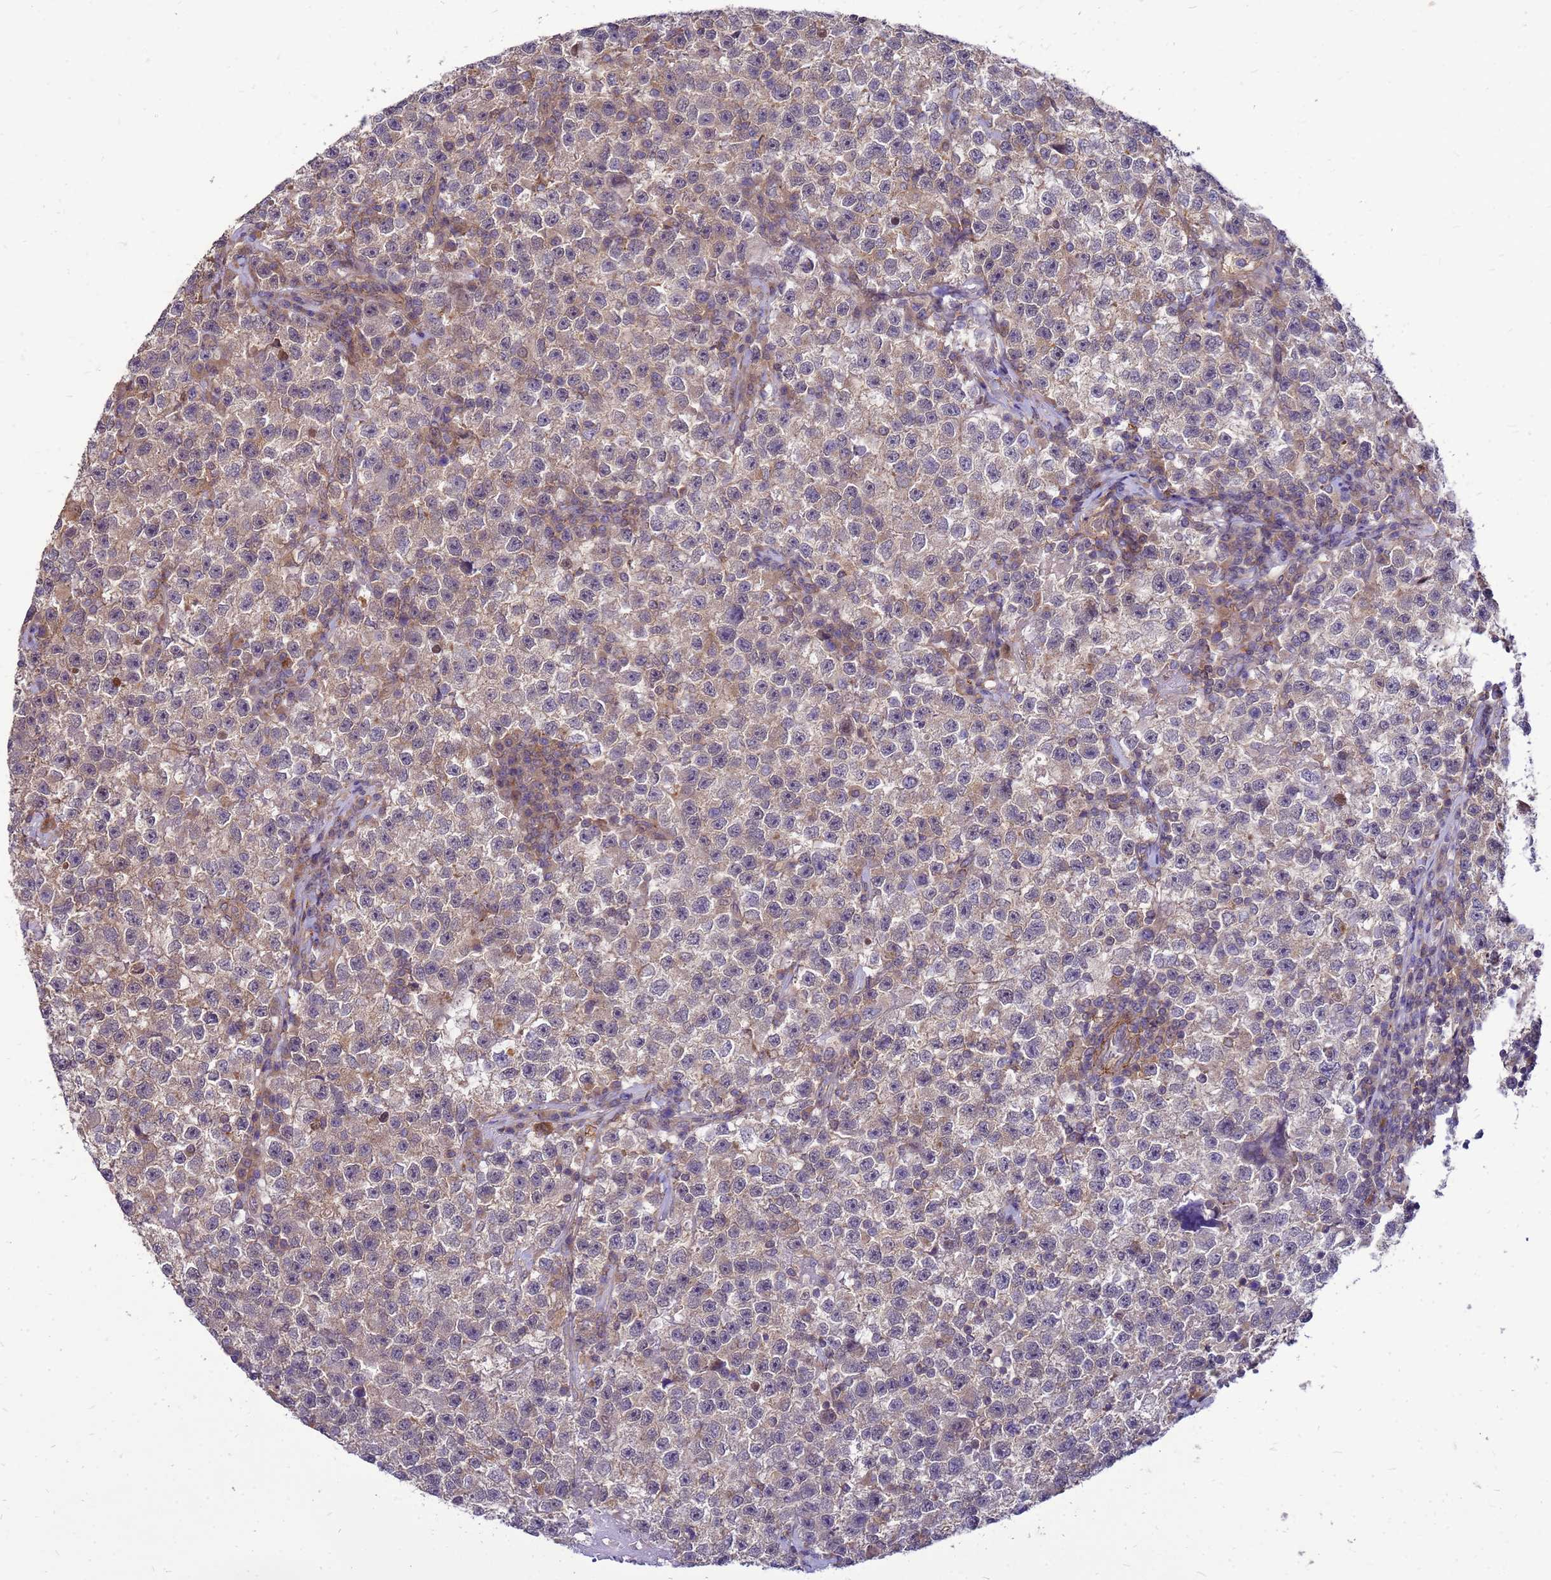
{"staining": {"intensity": "weak", "quantity": ">75%", "location": "cytoplasmic/membranous"}, "tissue": "testis cancer", "cell_type": "Tumor cells", "image_type": "cancer", "snomed": [{"axis": "morphology", "description": "Seminoma, NOS"}, {"axis": "topography", "description": "Testis"}], "caption": "Testis seminoma stained with DAB IHC reveals low levels of weak cytoplasmic/membranous expression in approximately >75% of tumor cells.", "gene": "ENOPH1", "patient": {"sex": "male", "age": 22}}